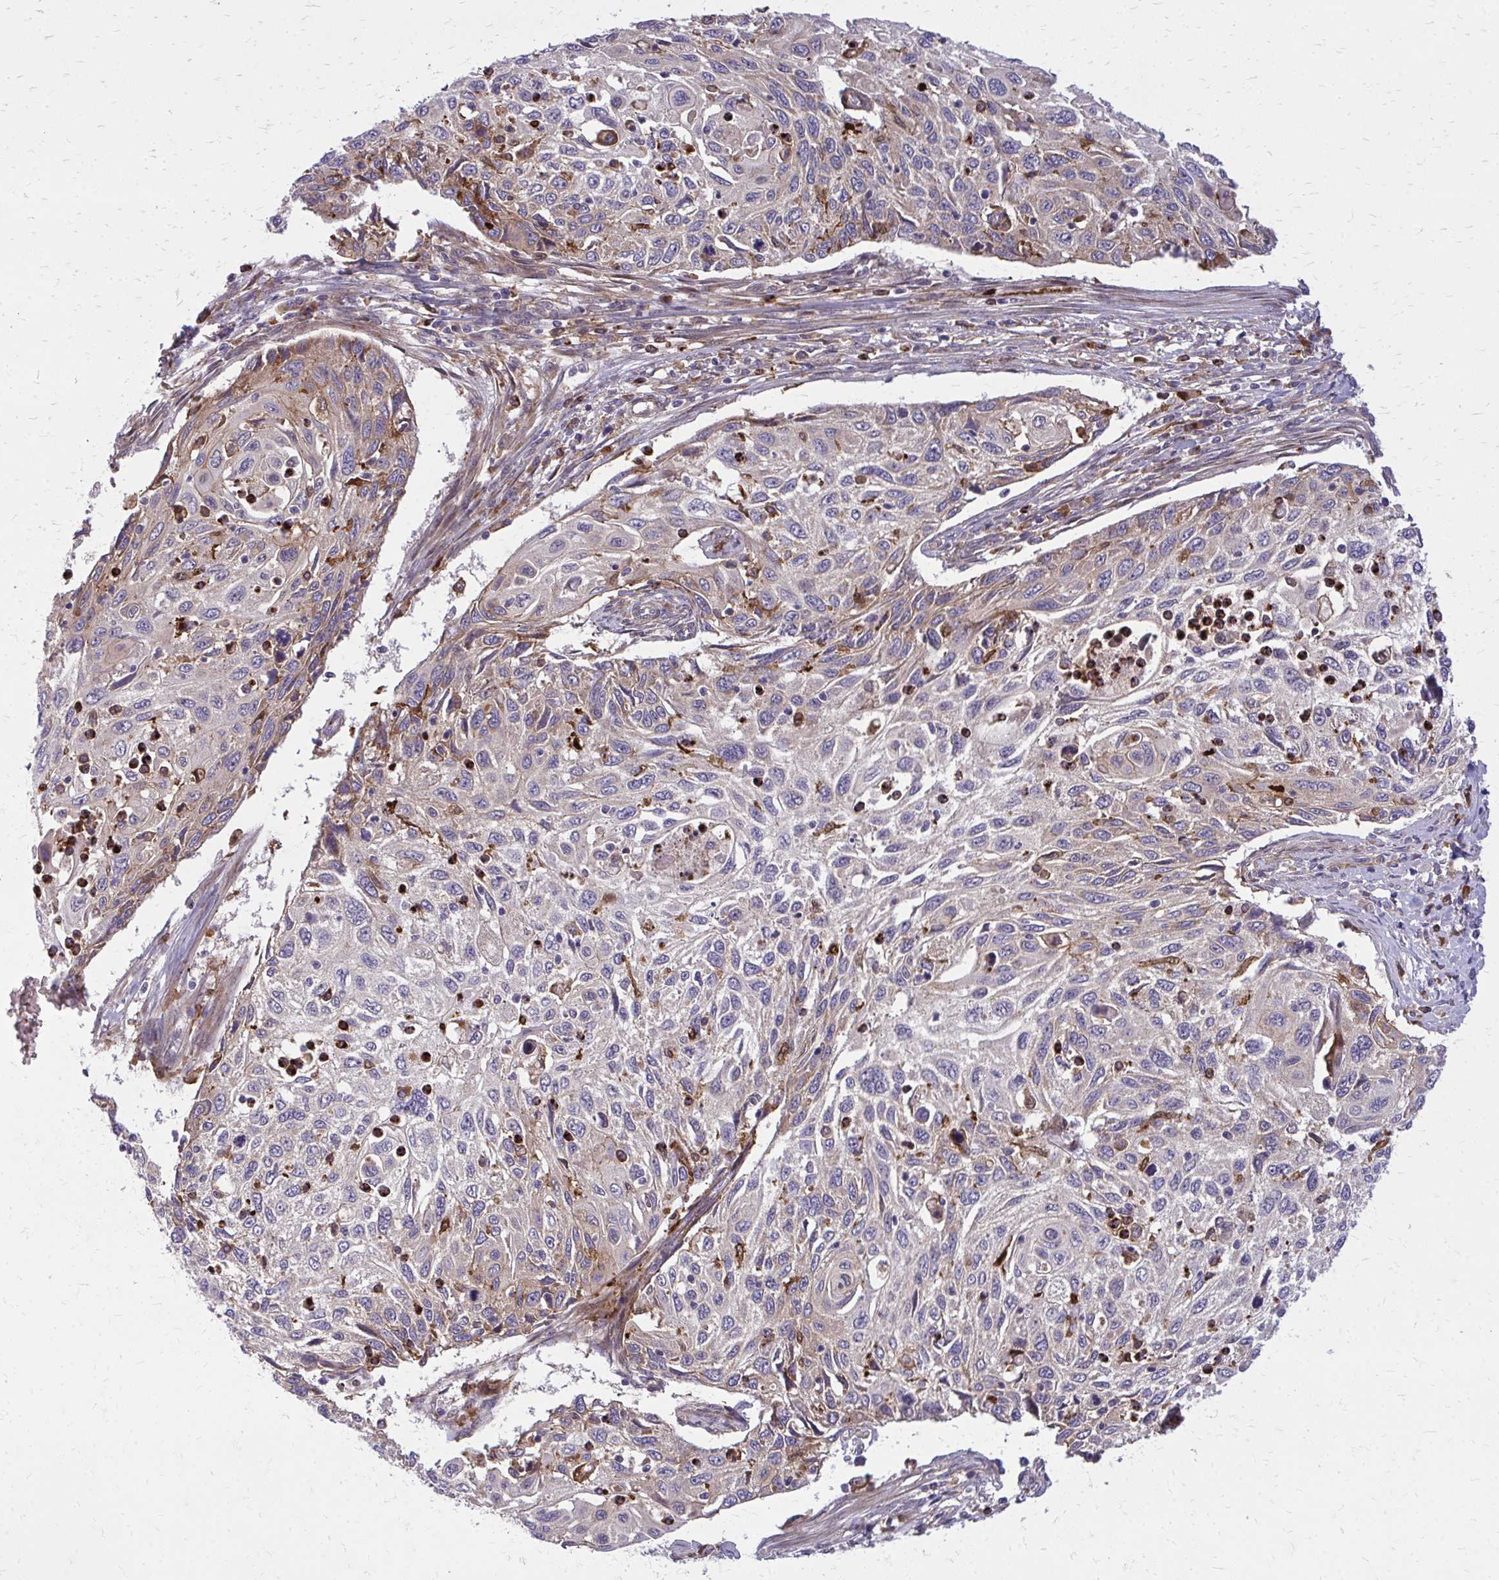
{"staining": {"intensity": "weak", "quantity": "<25%", "location": "cytoplasmic/membranous"}, "tissue": "cervical cancer", "cell_type": "Tumor cells", "image_type": "cancer", "snomed": [{"axis": "morphology", "description": "Squamous cell carcinoma, NOS"}, {"axis": "topography", "description": "Cervix"}], "caption": "A micrograph of cervical cancer (squamous cell carcinoma) stained for a protein displays no brown staining in tumor cells.", "gene": "OXNAD1", "patient": {"sex": "female", "age": 70}}